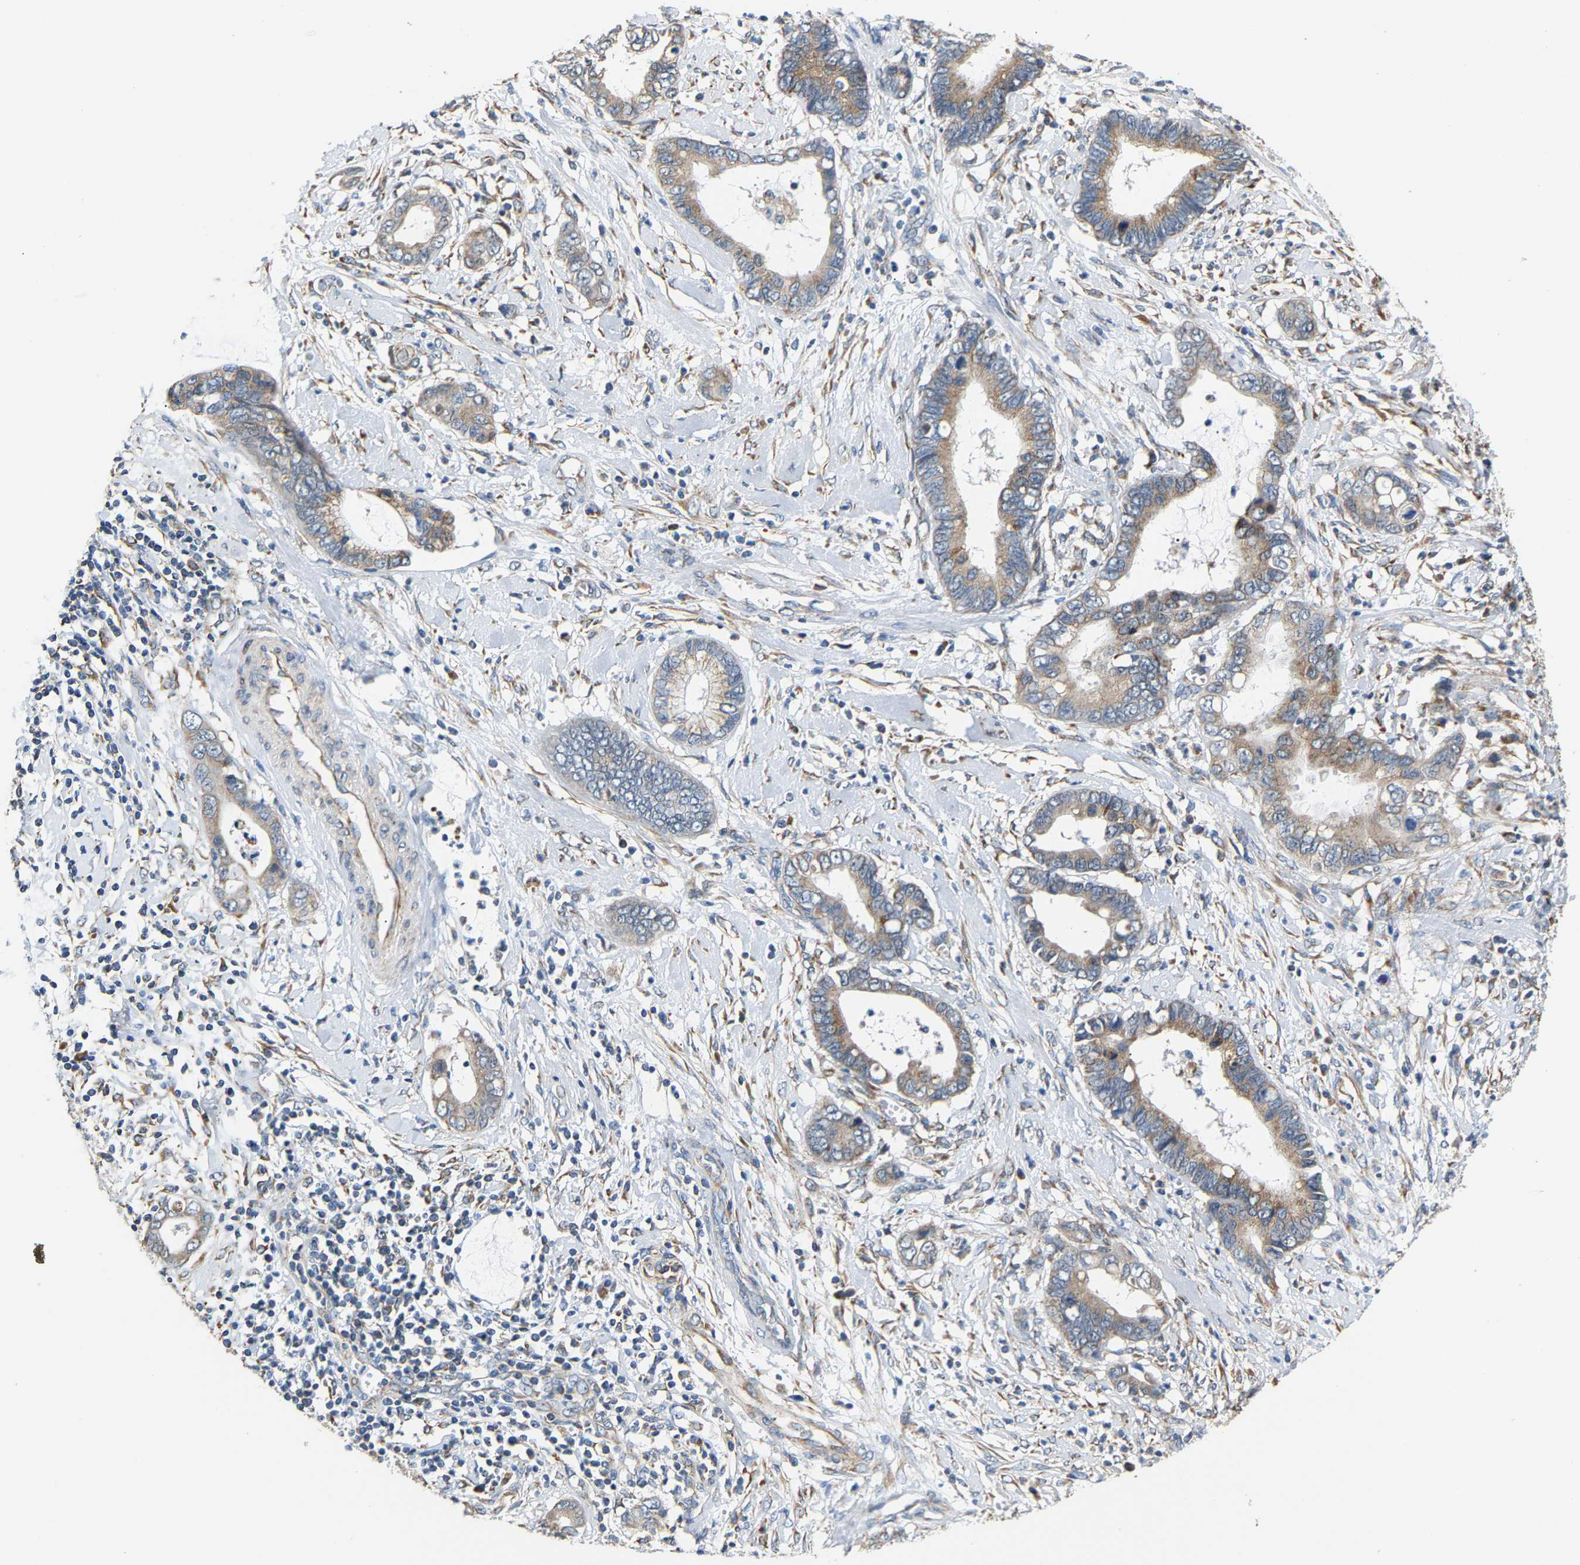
{"staining": {"intensity": "weak", "quantity": "25%-75%", "location": "cytoplasmic/membranous"}, "tissue": "cervical cancer", "cell_type": "Tumor cells", "image_type": "cancer", "snomed": [{"axis": "morphology", "description": "Adenocarcinoma, NOS"}, {"axis": "topography", "description": "Cervix"}], "caption": "An image showing weak cytoplasmic/membranous positivity in about 25%-75% of tumor cells in cervical cancer (adenocarcinoma), as visualized by brown immunohistochemical staining.", "gene": "TMEM168", "patient": {"sex": "female", "age": 44}}